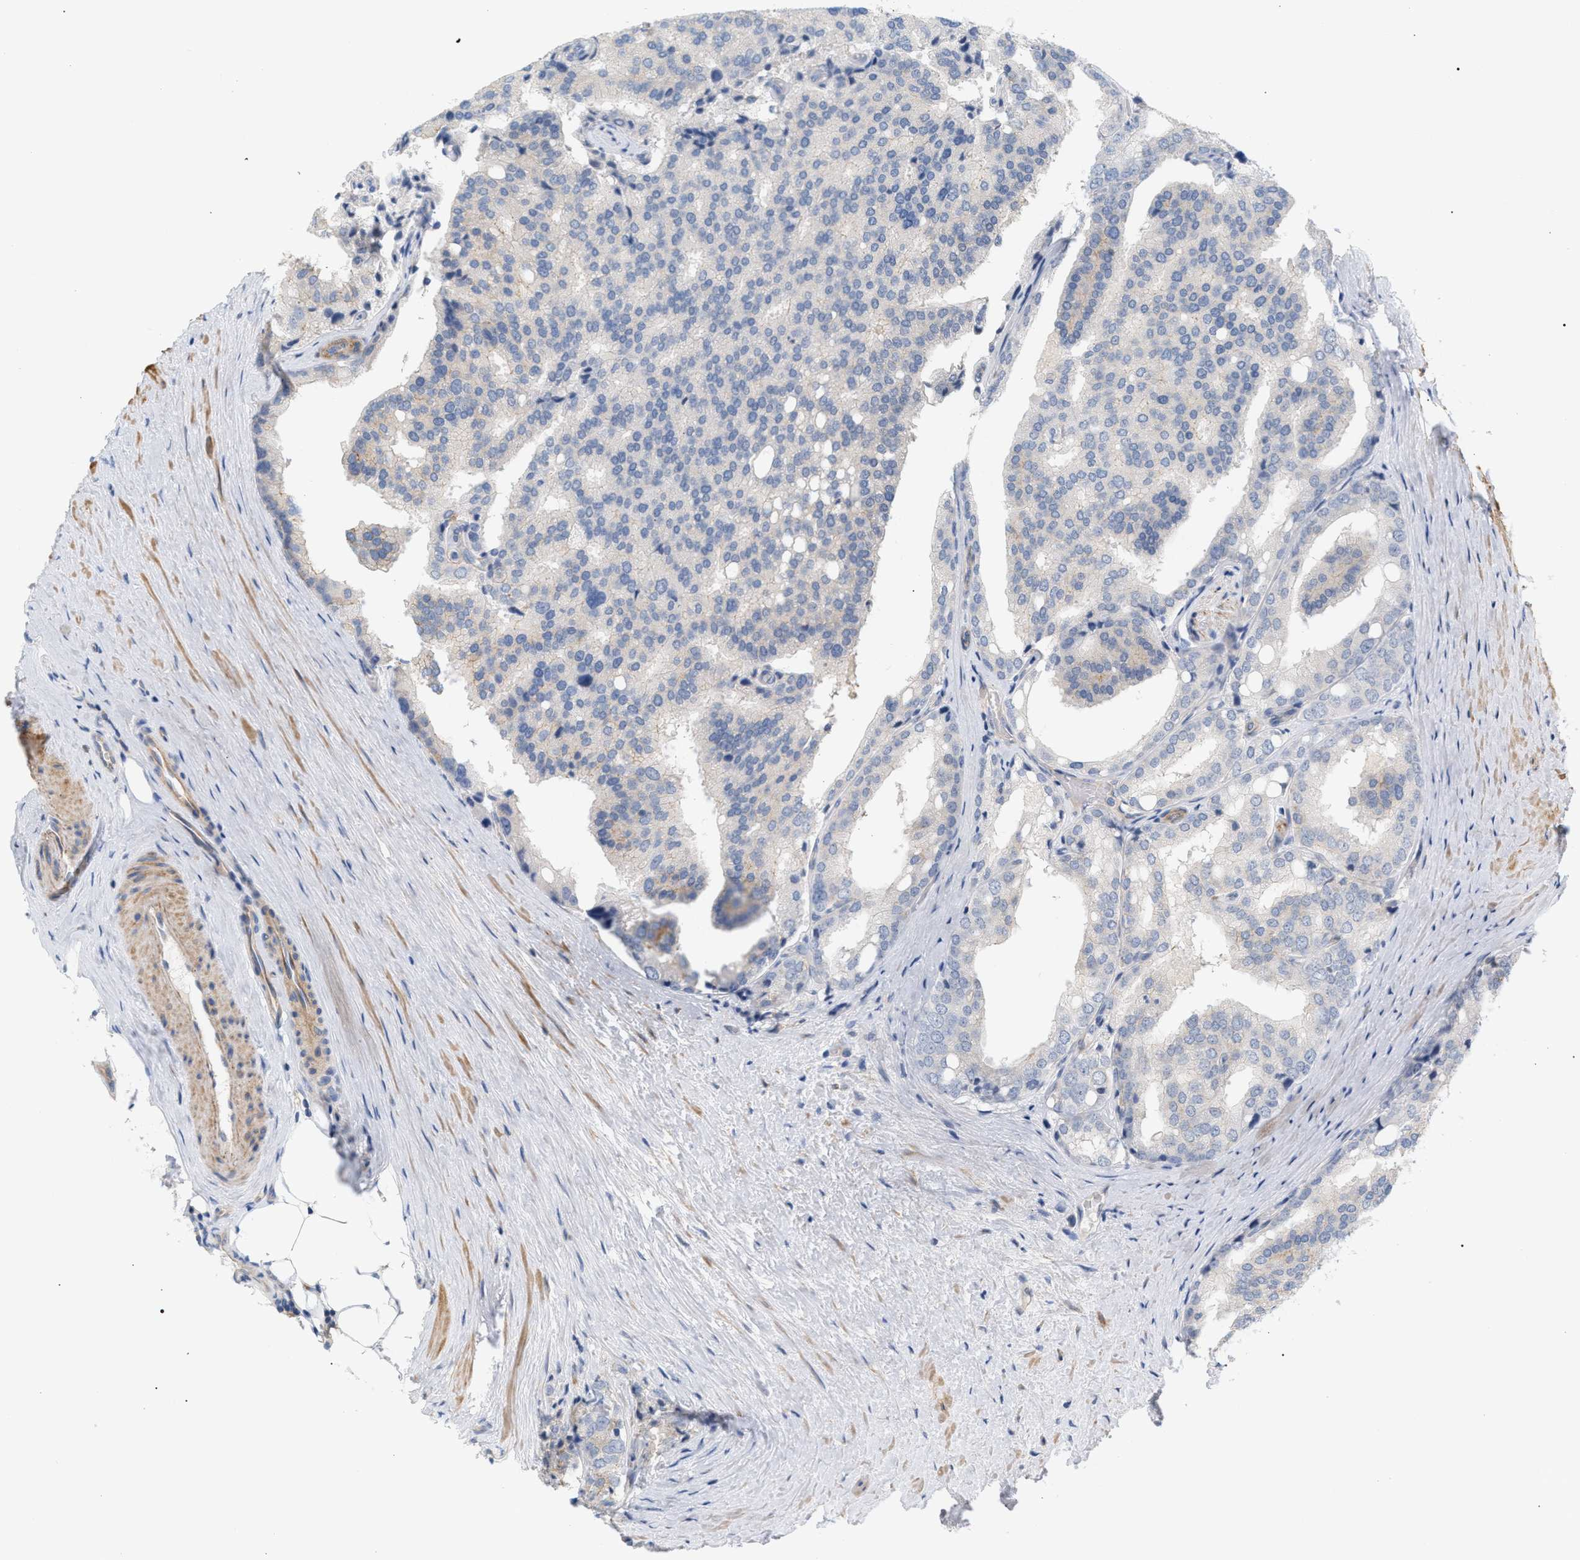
{"staining": {"intensity": "negative", "quantity": "none", "location": "none"}, "tissue": "prostate cancer", "cell_type": "Tumor cells", "image_type": "cancer", "snomed": [{"axis": "morphology", "description": "Adenocarcinoma, High grade"}, {"axis": "topography", "description": "Prostate"}], "caption": "Human prostate cancer (adenocarcinoma (high-grade)) stained for a protein using immunohistochemistry shows no expression in tumor cells.", "gene": "LRCH1", "patient": {"sex": "male", "age": 50}}